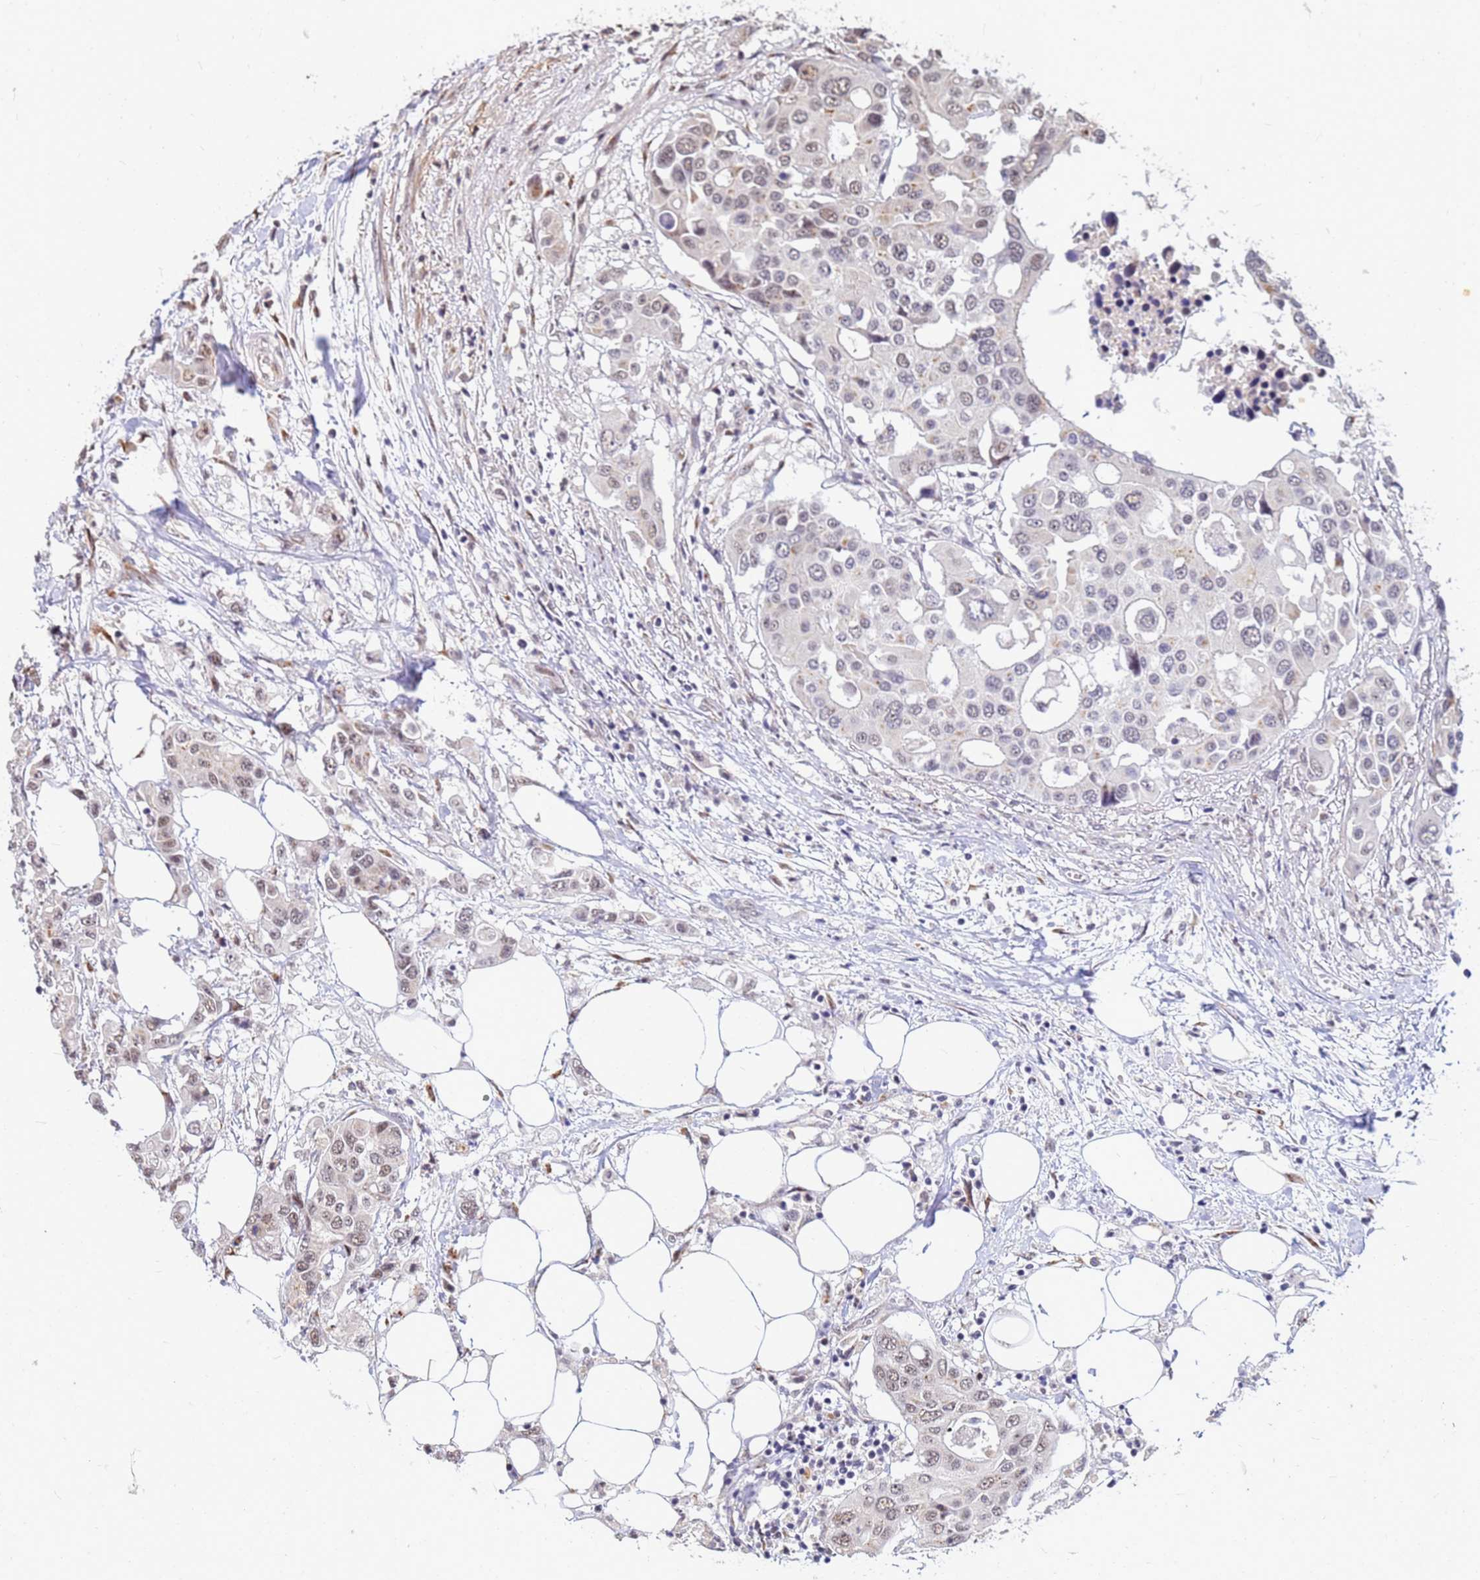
{"staining": {"intensity": "weak", "quantity": "25%-75%", "location": "nuclear"}, "tissue": "colorectal cancer", "cell_type": "Tumor cells", "image_type": "cancer", "snomed": [{"axis": "morphology", "description": "Adenocarcinoma, NOS"}, {"axis": "topography", "description": "Colon"}], "caption": "Adenocarcinoma (colorectal) tissue displays weak nuclear expression in approximately 25%-75% of tumor cells, visualized by immunohistochemistry. The protein of interest is shown in brown color, while the nuclei are stained blue.", "gene": "NCBP2", "patient": {"sex": "male", "age": 77}}